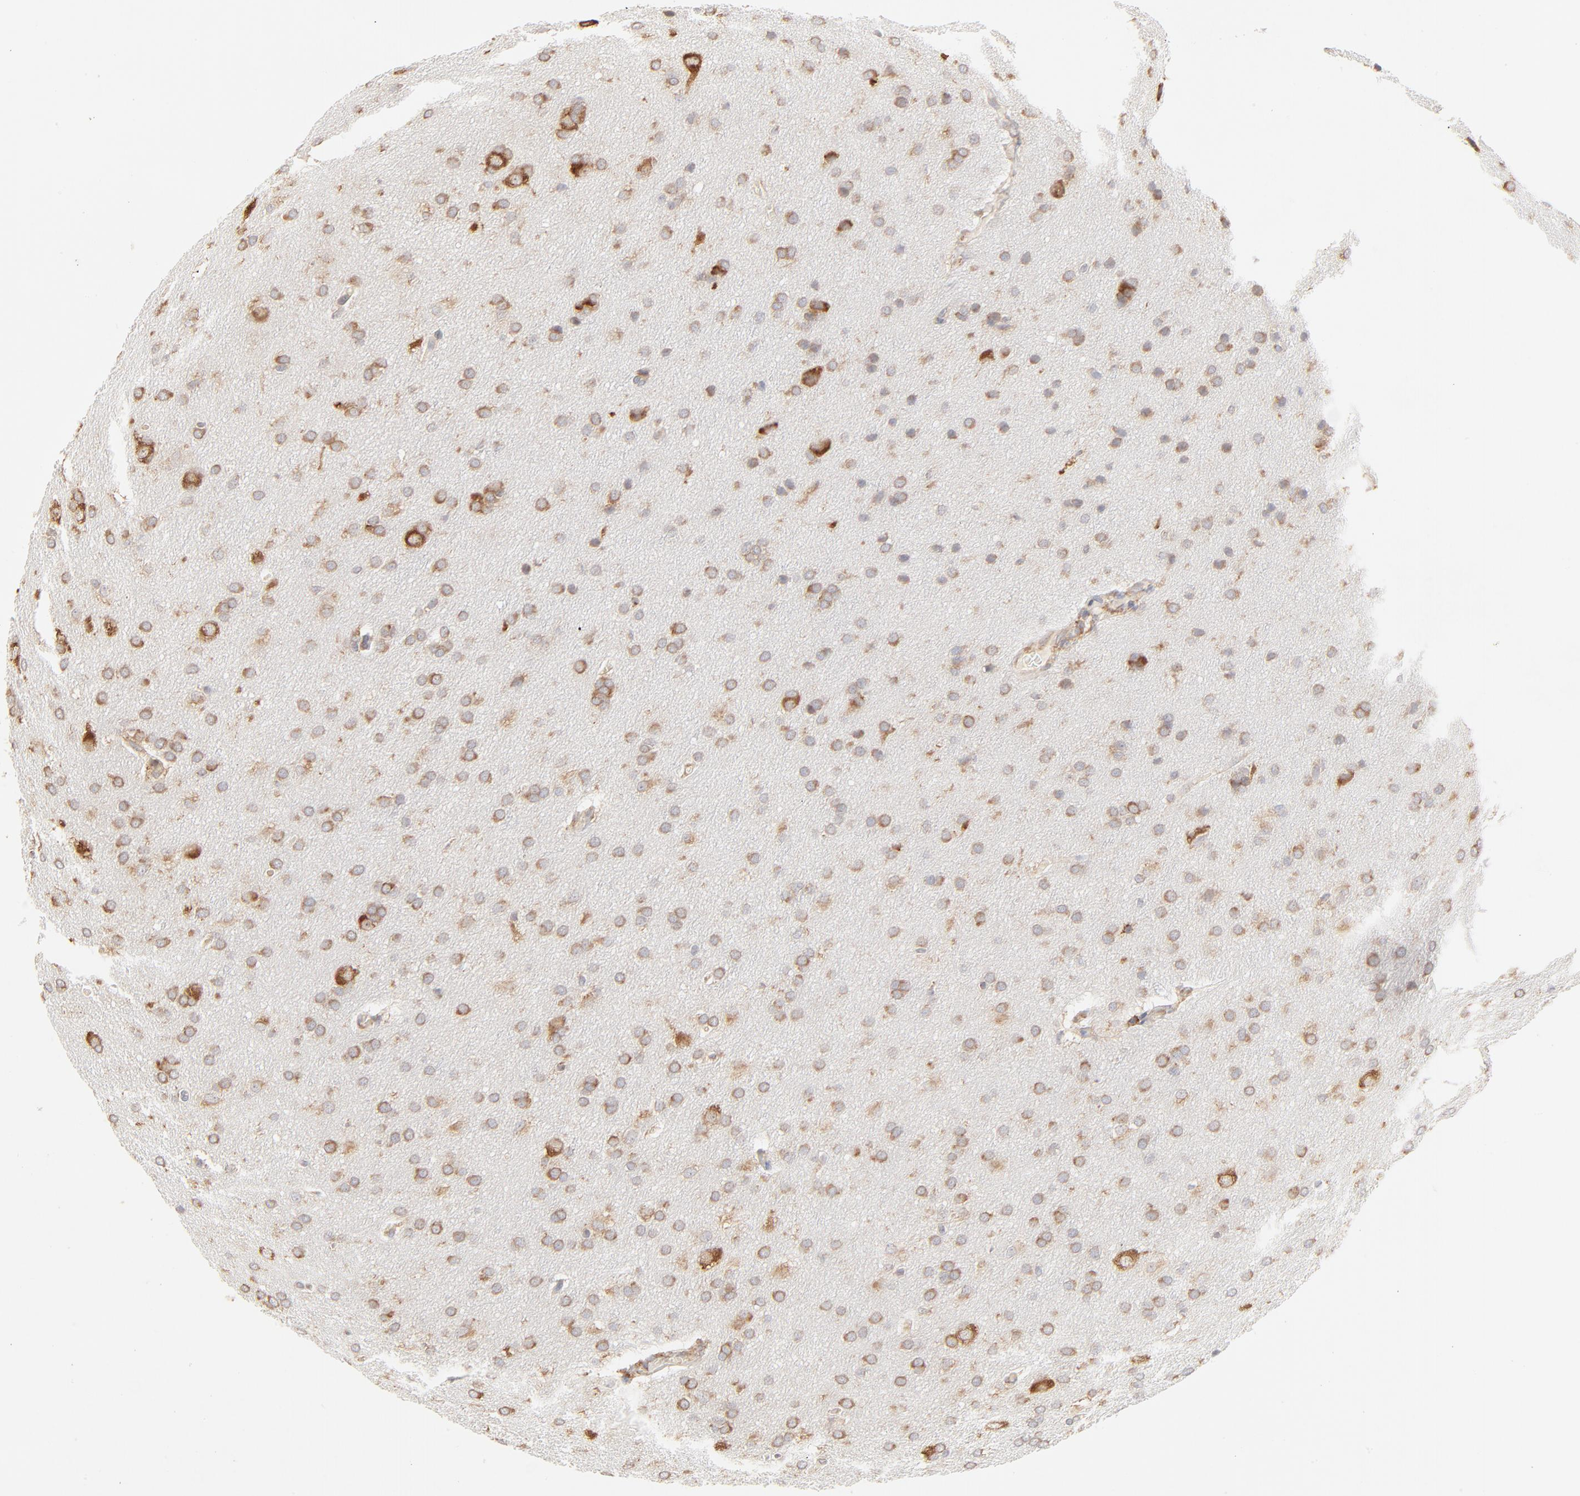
{"staining": {"intensity": "weak", "quantity": "25%-75%", "location": "cytoplasmic/membranous"}, "tissue": "glioma", "cell_type": "Tumor cells", "image_type": "cancer", "snomed": [{"axis": "morphology", "description": "Glioma, malignant, Low grade"}, {"axis": "topography", "description": "Brain"}], "caption": "Malignant glioma (low-grade) stained with DAB (3,3'-diaminobenzidine) IHC demonstrates low levels of weak cytoplasmic/membranous staining in approximately 25%-75% of tumor cells.", "gene": "RPS20", "patient": {"sex": "female", "age": 32}}